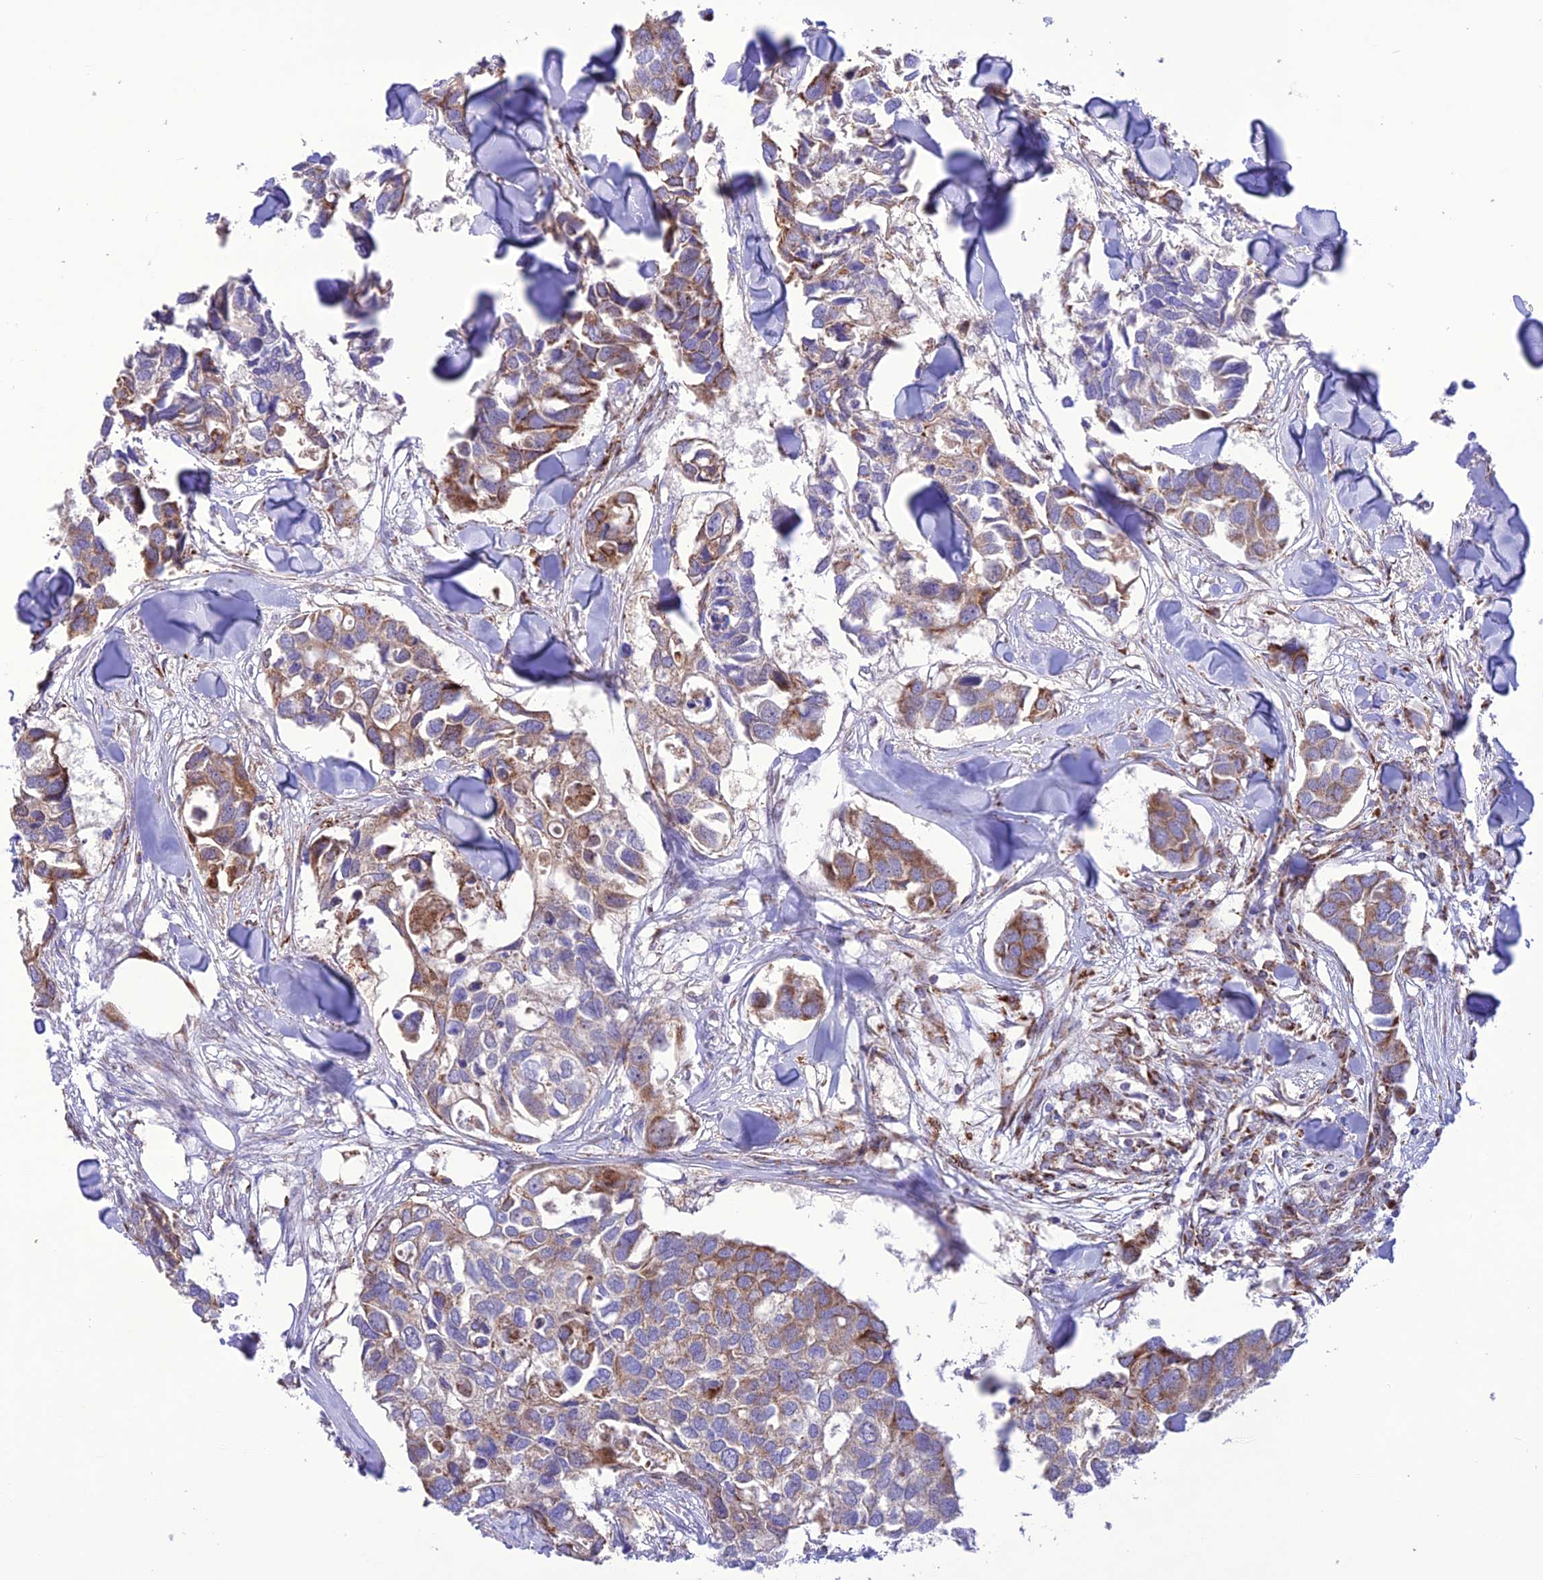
{"staining": {"intensity": "moderate", "quantity": ">75%", "location": "cytoplasmic/membranous"}, "tissue": "breast cancer", "cell_type": "Tumor cells", "image_type": "cancer", "snomed": [{"axis": "morphology", "description": "Duct carcinoma"}, {"axis": "topography", "description": "Breast"}], "caption": "Human breast cancer (invasive ductal carcinoma) stained for a protein (brown) demonstrates moderate cytoplasmic/membranous positive staining in about >75% of tumor cells.", "gene": "UAP1L1", "patient": {"sex": "female", "age": 83}}